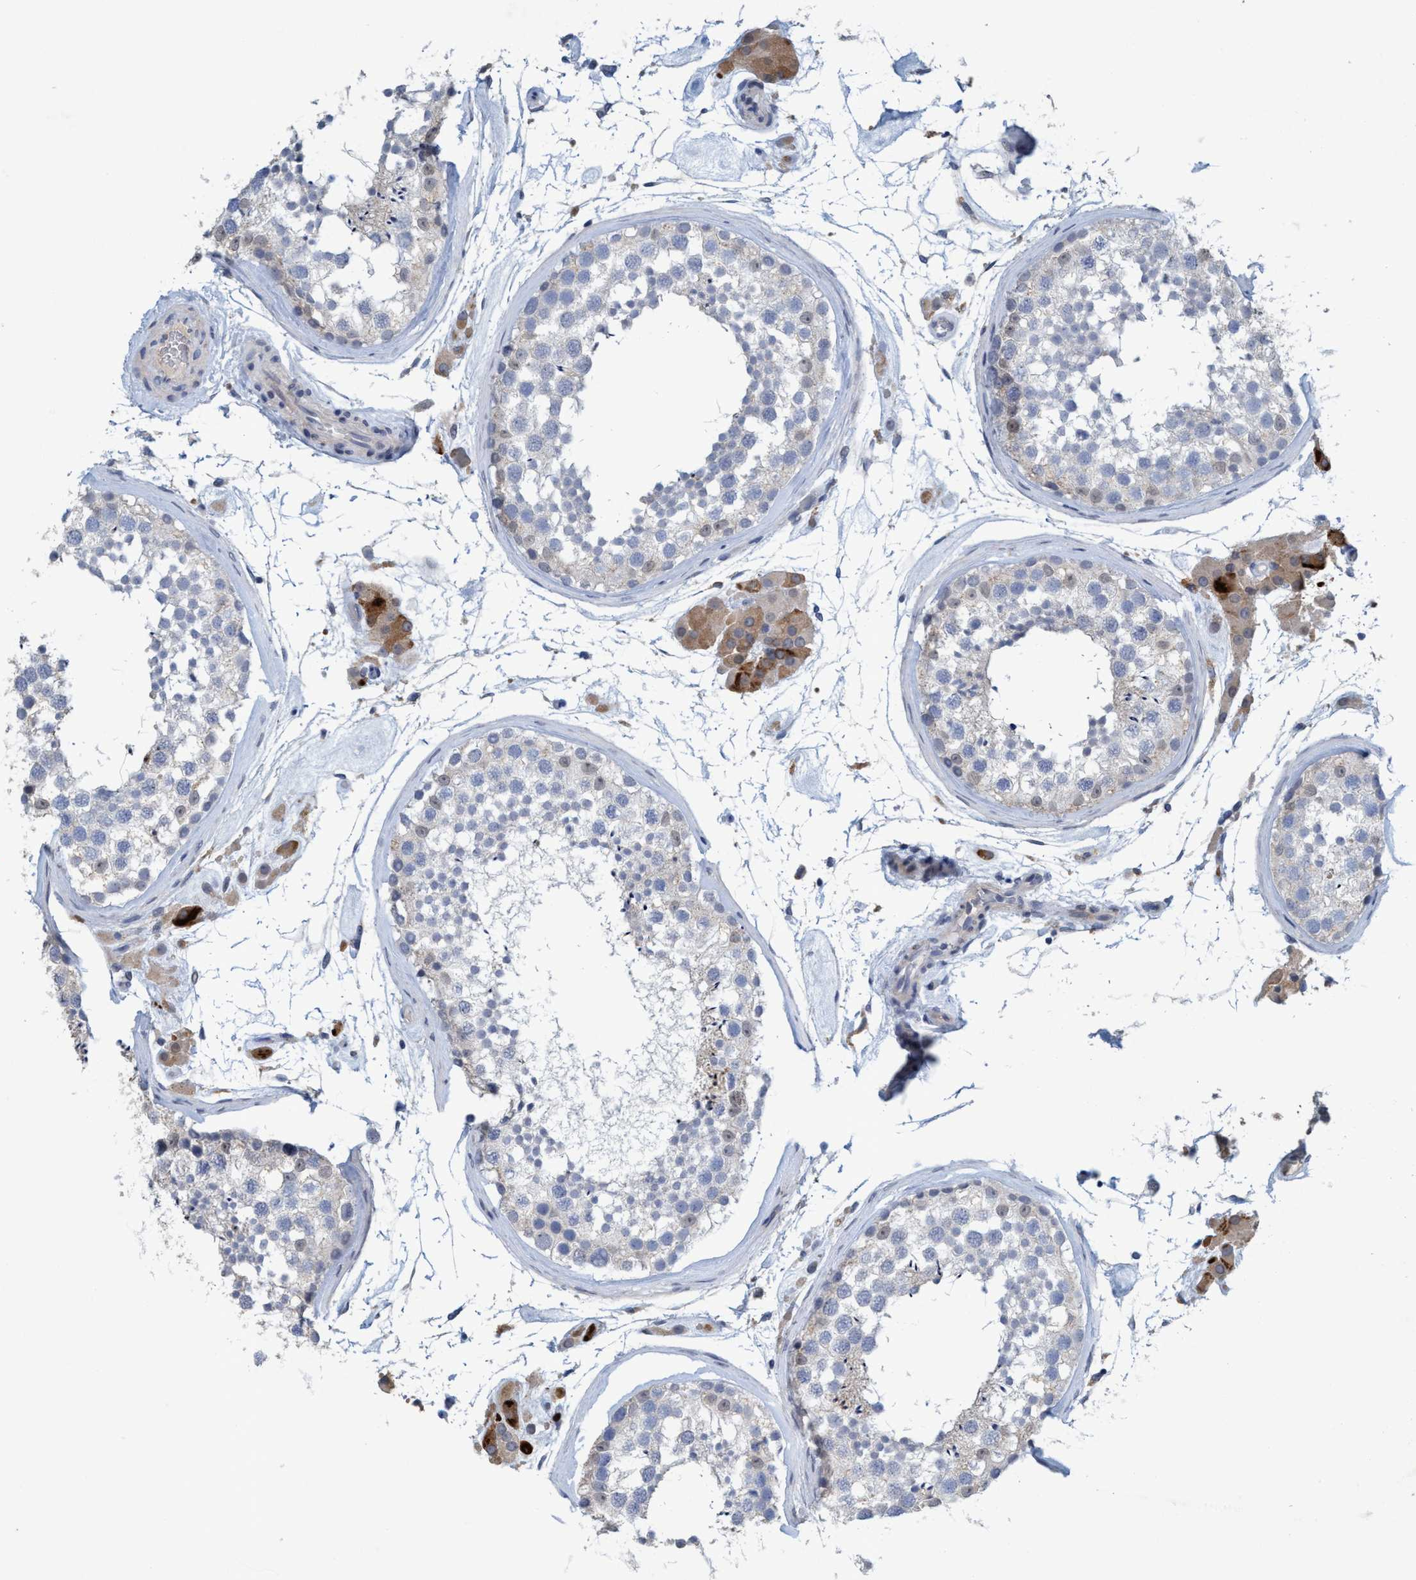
{"staining": {"intensity": "negative", "quantity": "none", "location": "none"}, "tissue": "testis", "cell_type": "Cells in seminiferous ducts", "image_type": "normal", "snomed": [{"axis": "morphology", "description": "Normal tissue, NOS"}, {"axis": "topography", "description": "Testis"}], "caption": "This is a photomicrograph of IHC staining of unremarkable testis, which shows no positivity in cells in seminiferous ducts.", "gene": "RNF208", "patient": {"sex": "male", "age": 46}}